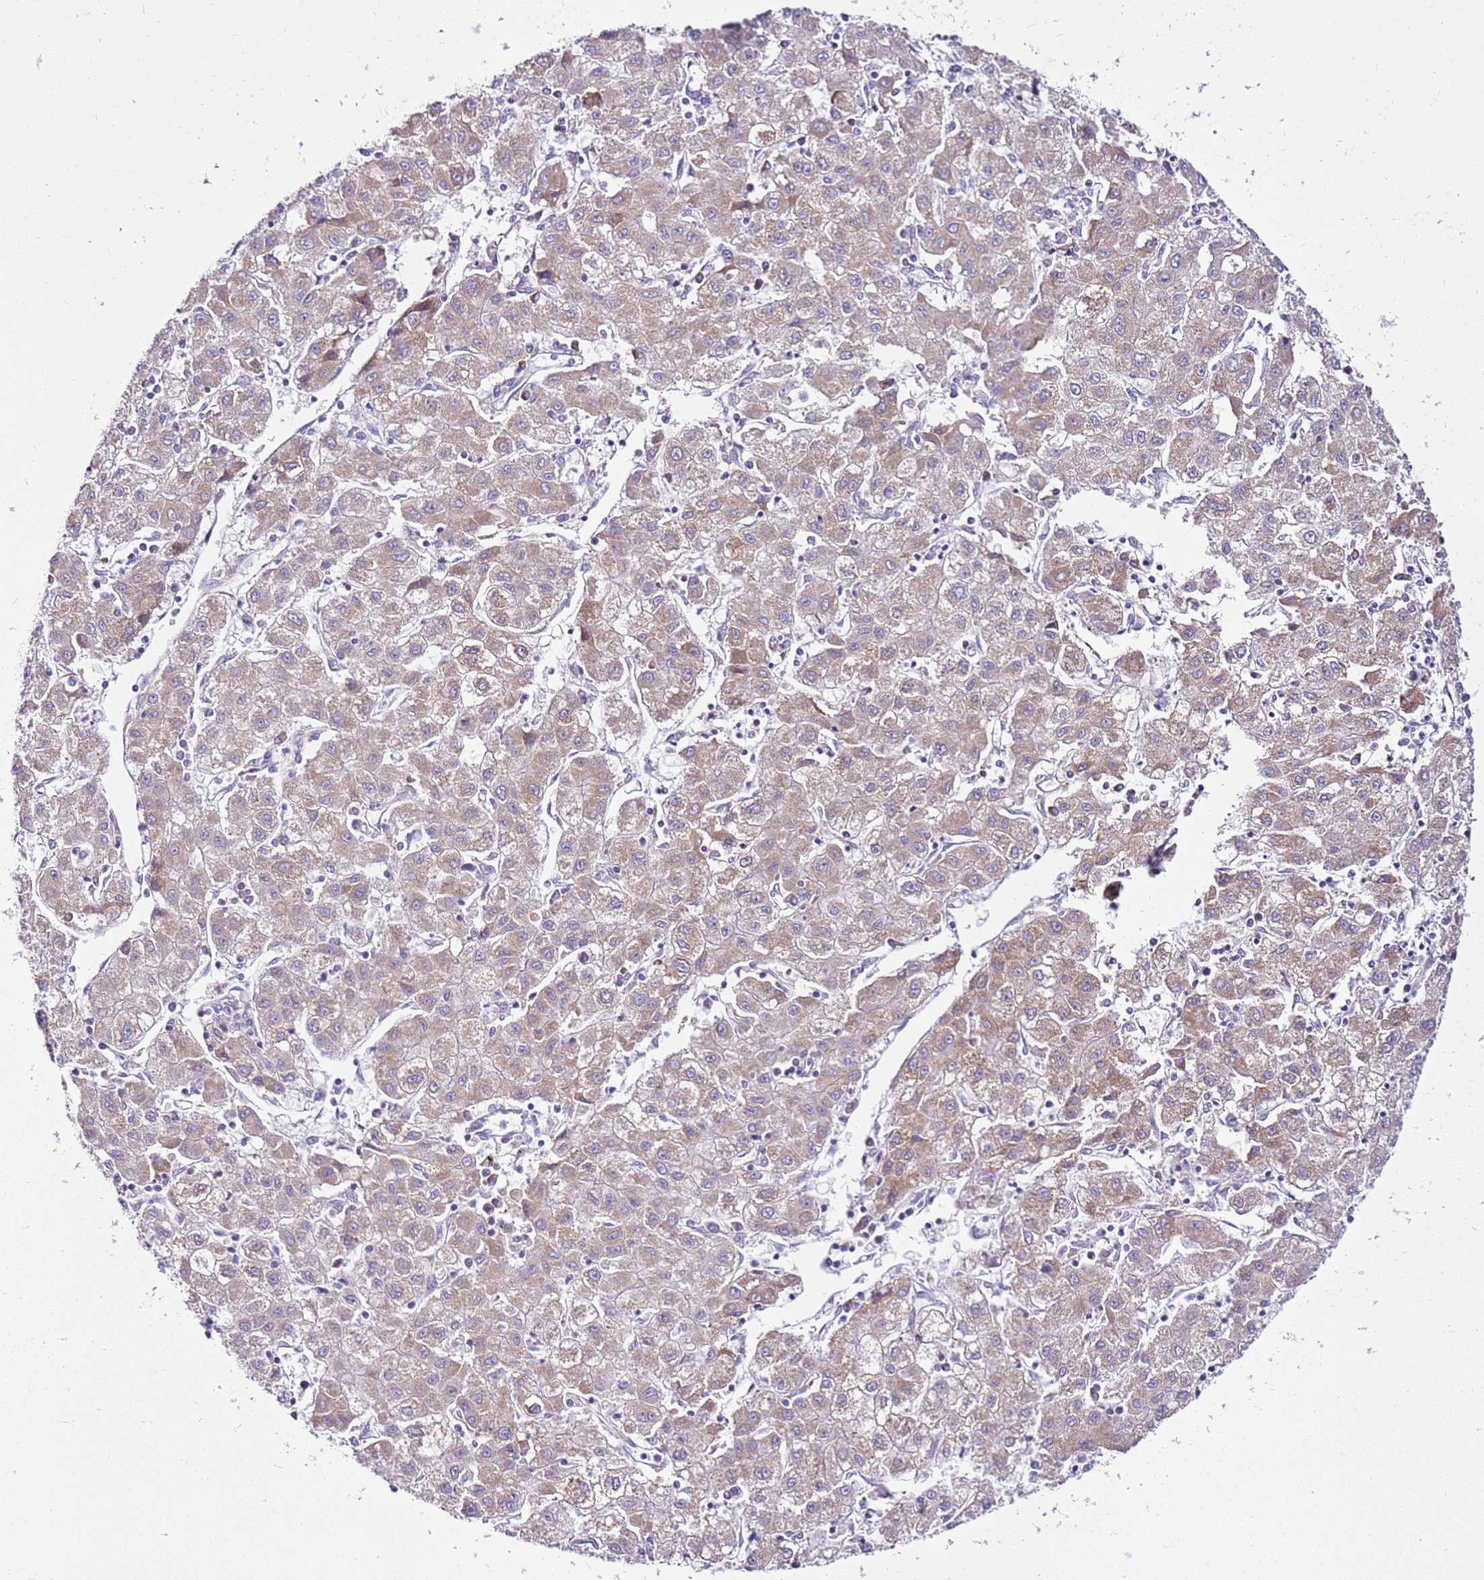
{"staining": {"intensity": "weak", "quantity": ">75%", "location": "cytoplasmic/membranous"}, "tissue": "liver cancer", "cell_type": "Tumor cells", "image_type": "cancer", "snomed": [{"axis": "morphology", "description": "Carcinoma, Hepatocellular, NOS"}, {"axis": "topography", "description": "Liver"}], "caption": "Liver hepatocellular carcinoma stained with DAB (3,3'-diaminobenzidine) immunohistochemistry (IHC) displays low levels of weak cytoplasmic/membranous positivity in approximately >75% of tumor cells. (DAB IHC with brightfield microscopy, high magnification).", "gene": "MRPL36", "patient": {"sex": "male", "age": 72}}